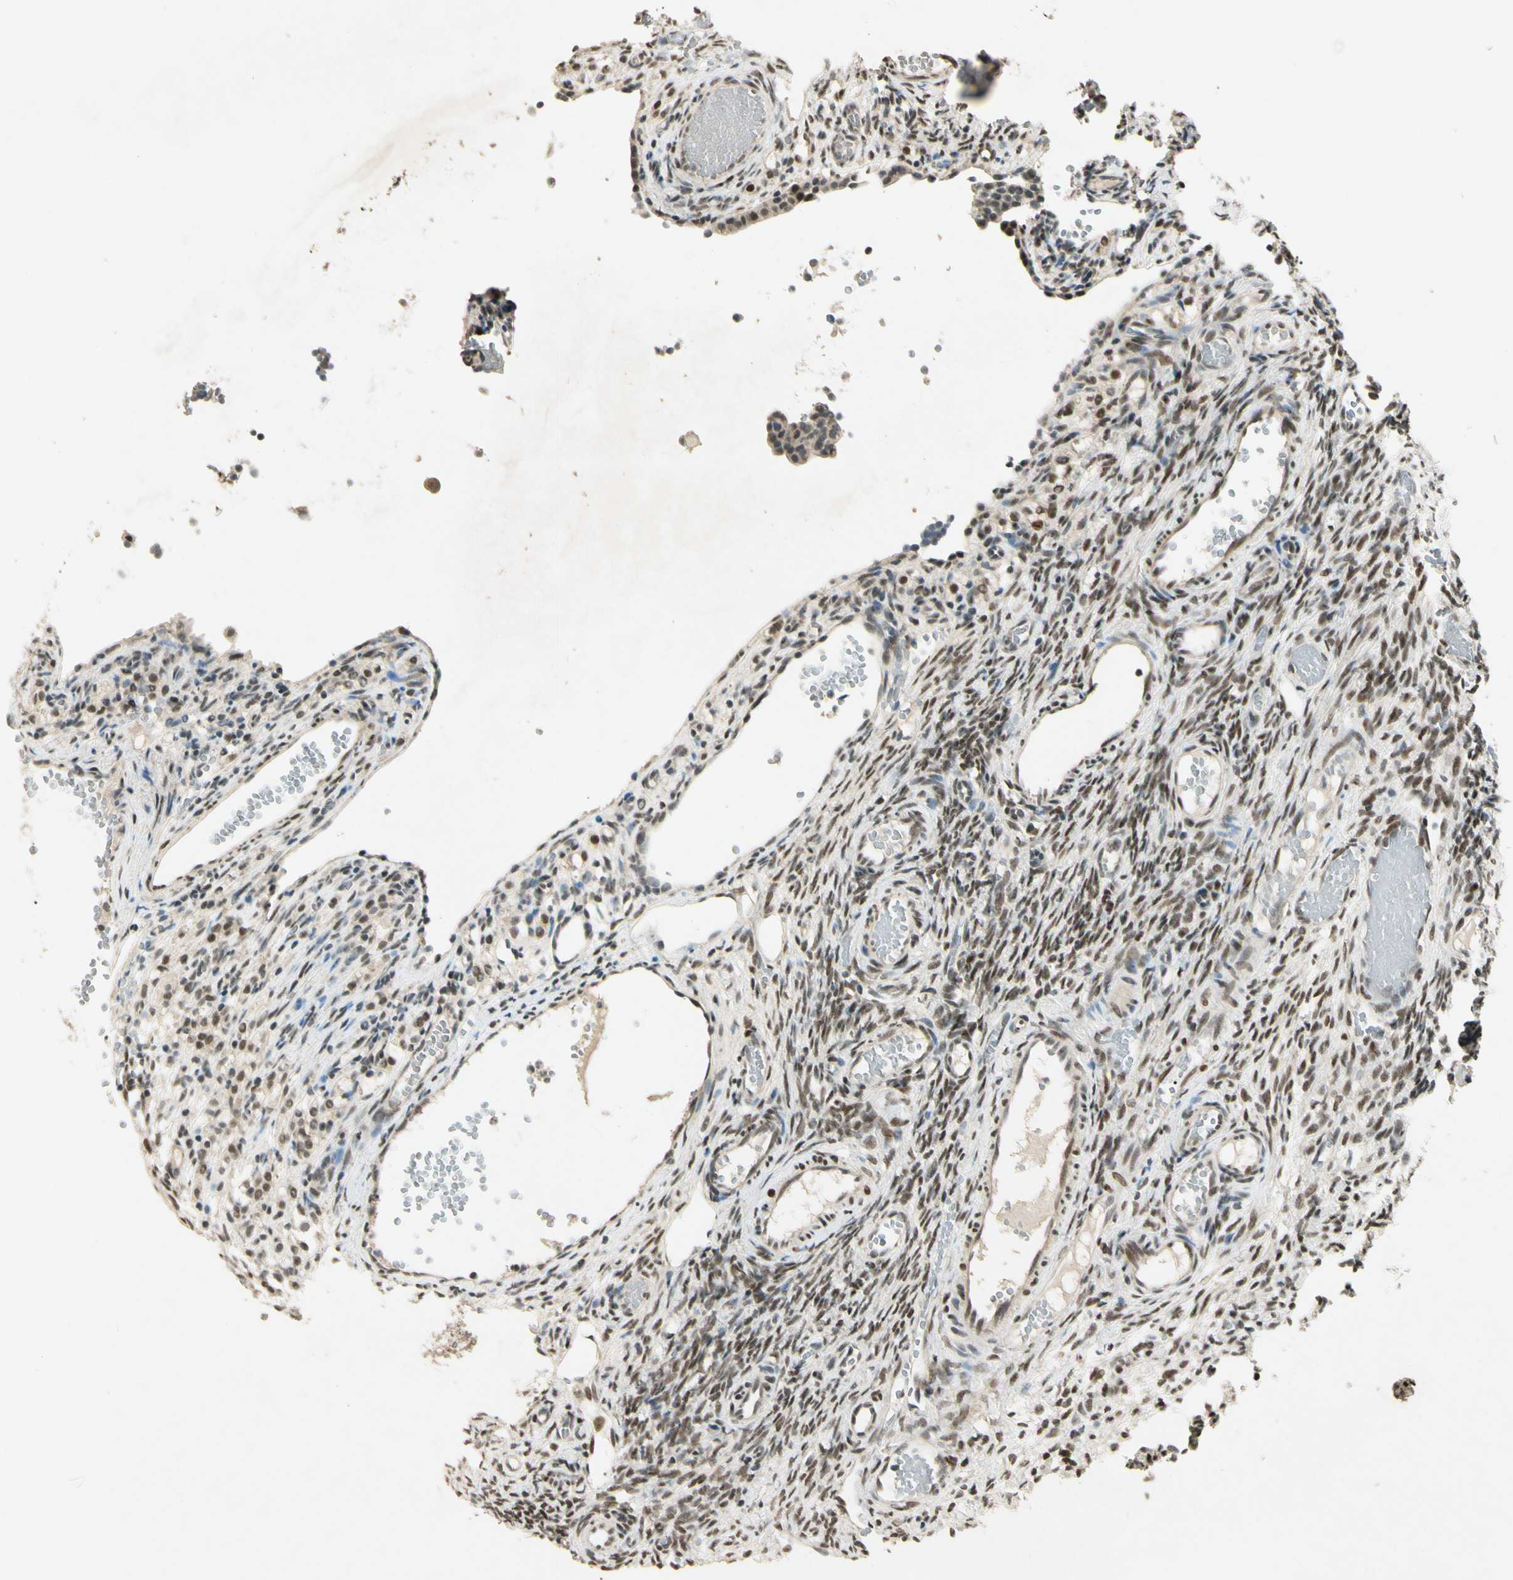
{"staining": {"intensity": "moderate", "quantity": ">75%", "location": "nuclear"}, "tissue": "ovary", "cell_type": "Ovarian stroma cells", "image_type": "normal", "snomed": [{"axis": "morphology", "description": "Normal tissue, NOS"}, {"axis": "topography", "description": "Ovary"}], "caption": "Immunohistochemistry (IHC) of normal ovary reveals medium levels of moderate nuclear expression in about >75% of ovarian stroma cells.", "gene": "ZBTB4", "patient": {"sex": "female", "age": 35}}